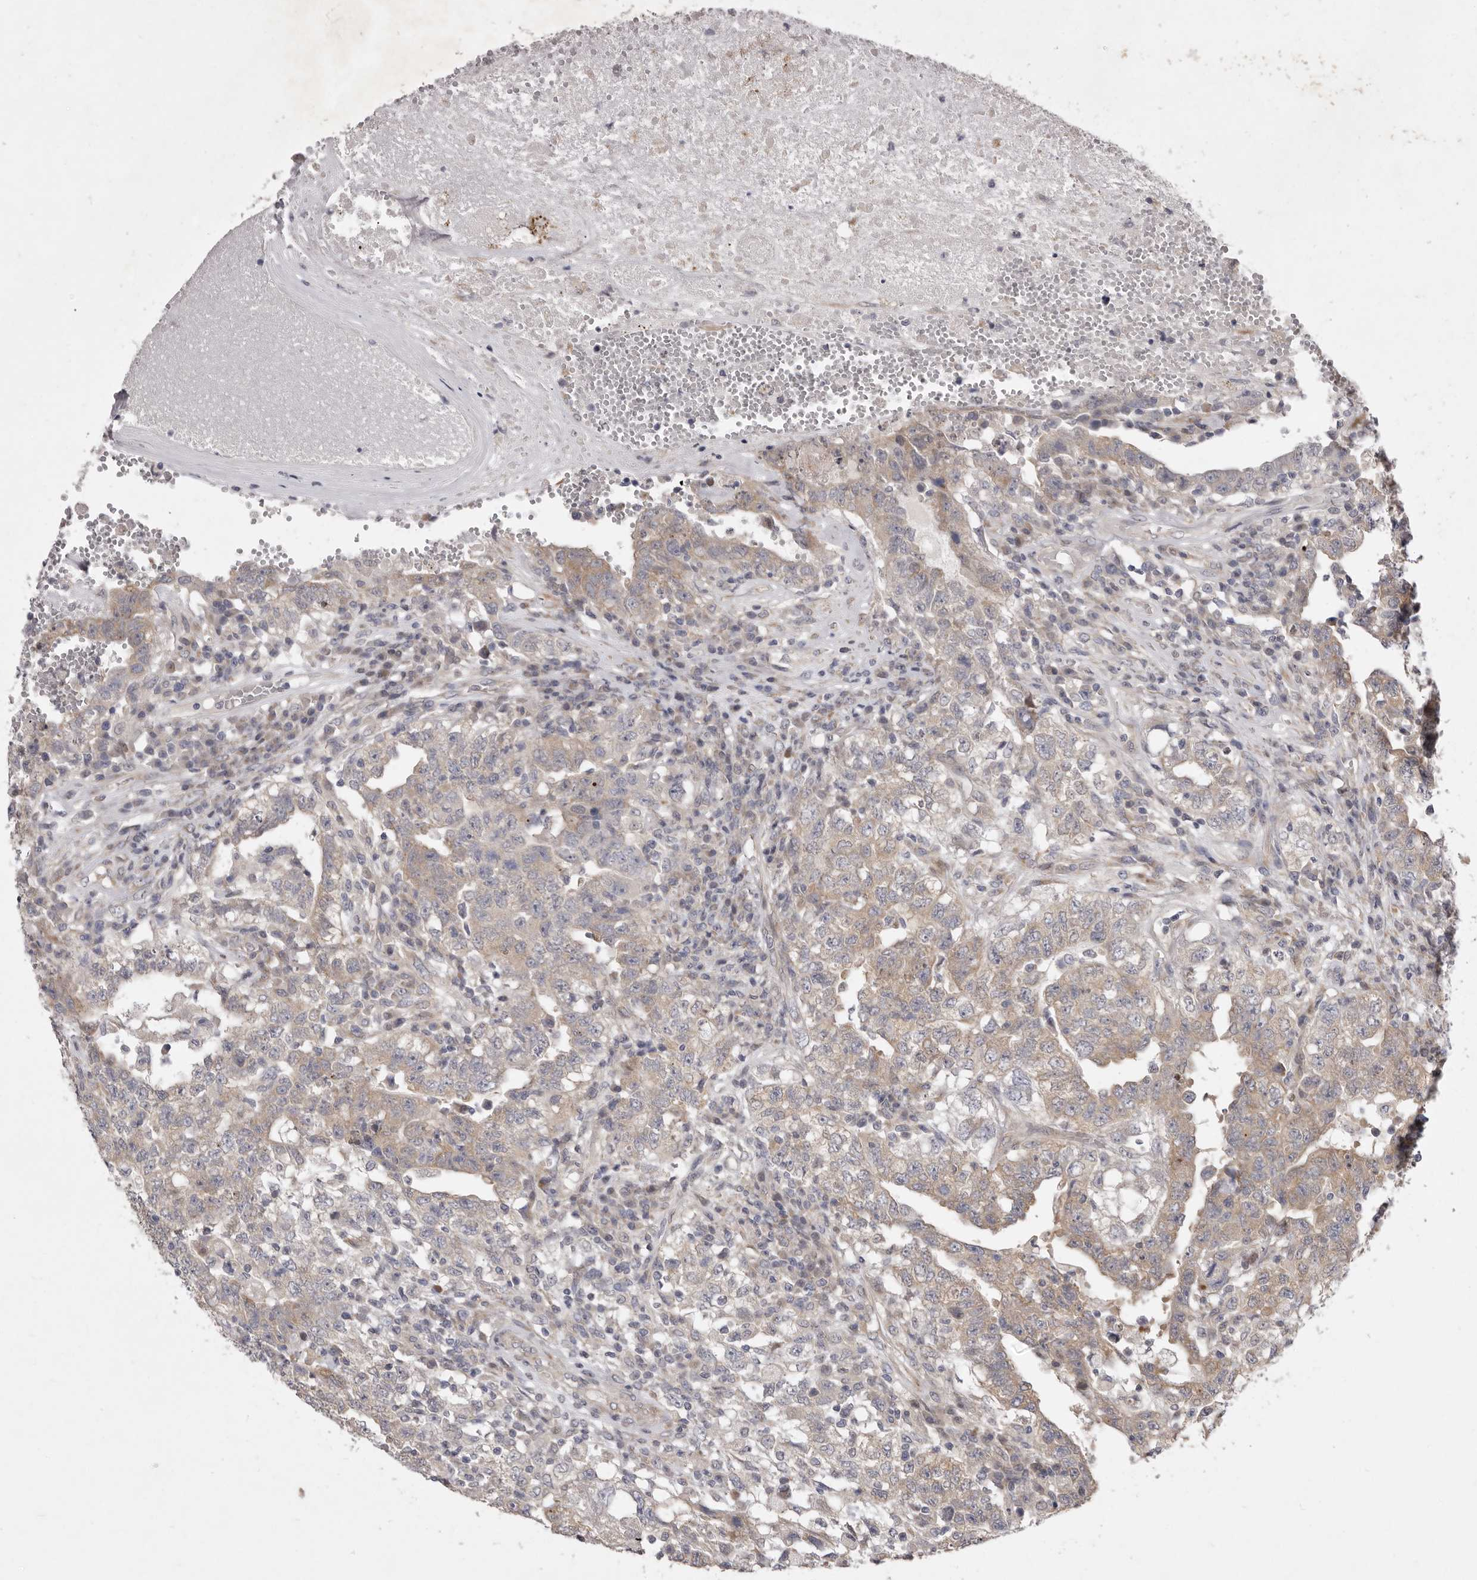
{"staining": {"intensity": "weak", "quantity": "25%-75%", "location": "cytoplasmic/membranous"}, "tissue": "testis cancer", "cell_type": "Tumor cells", "image_type": "cancer", "snomed": [{"axis": "morphology", "description": "Carcinoma, Embryonal, NOS"}, {"axis": "topography", "description": "Testis"}], "caption": "This histopathology image displays IHC staining of human testis cancer (embryonal carcinoma), with low weak cytoplasmic/membranous staining in about 25%-75% of tumor cells.", "gene": "TBC1D8B", "patient": {"sex": "male", "age": 26}}